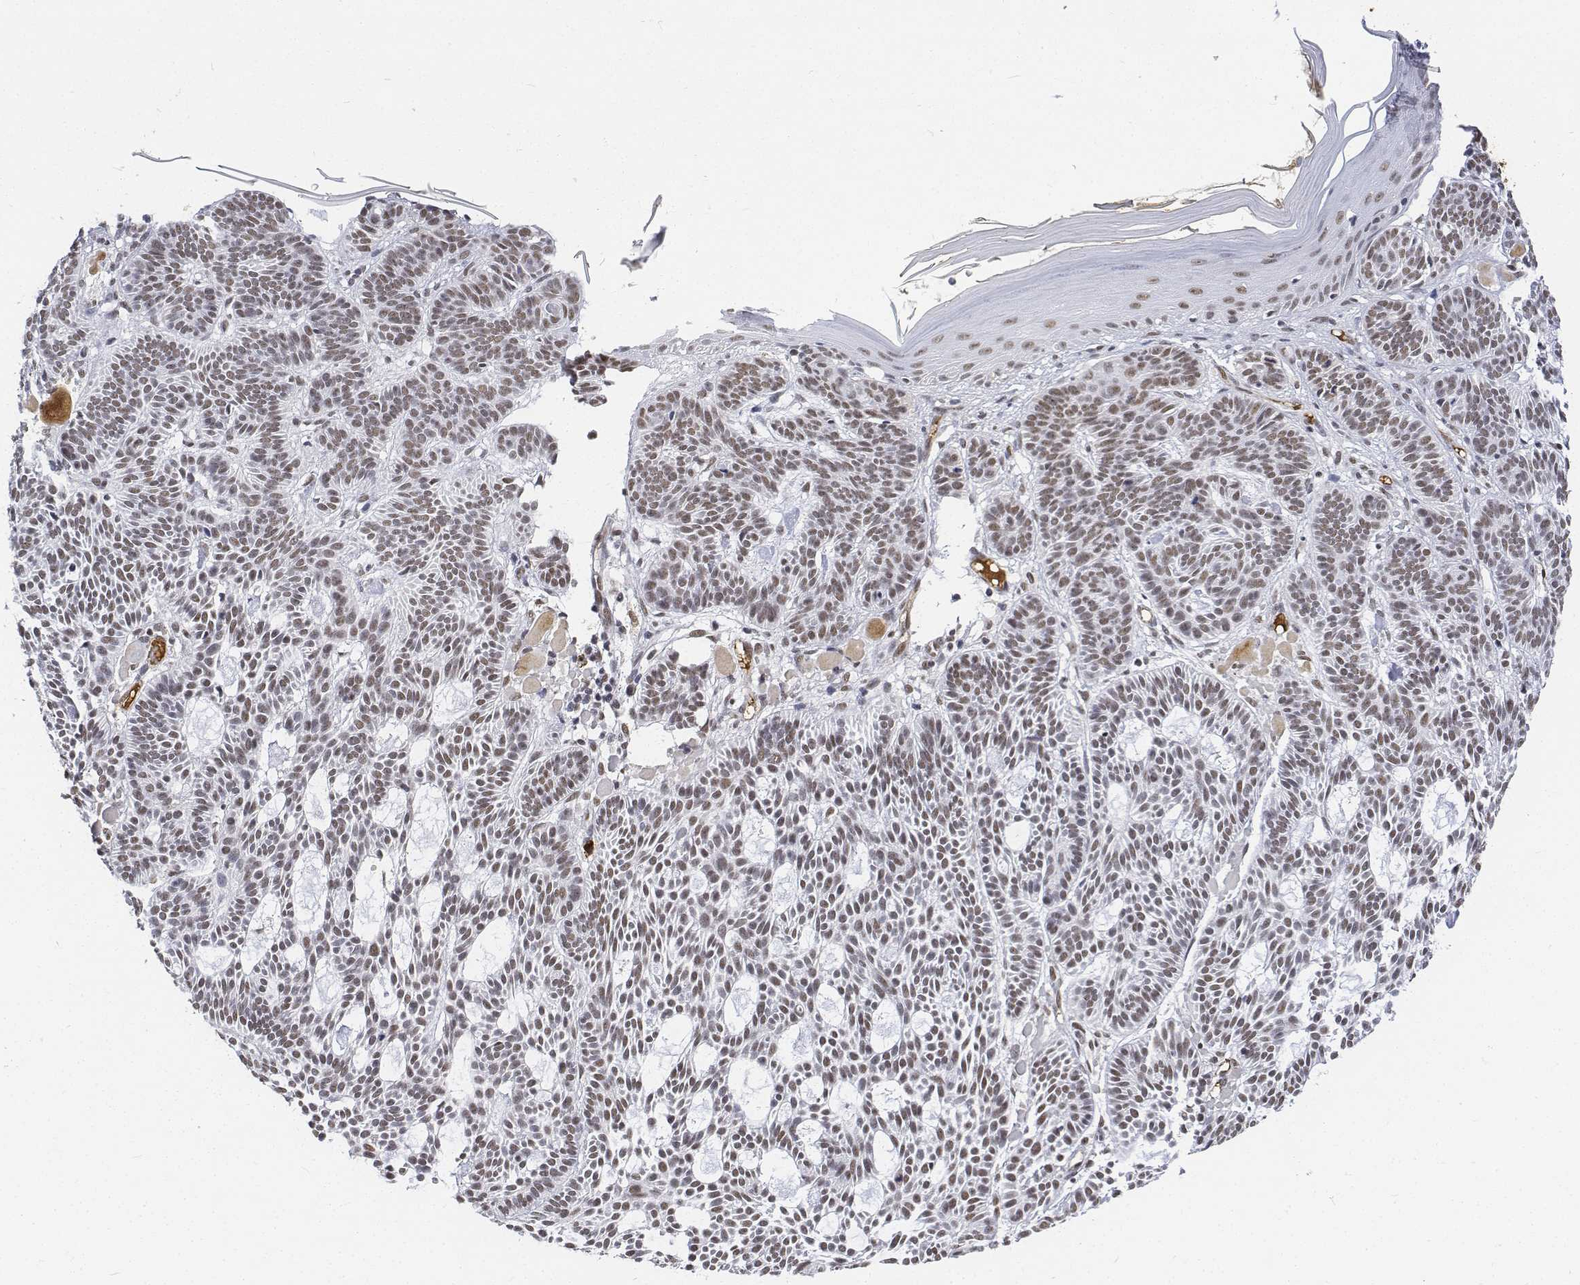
{"staining": {"intensity": "weak", "quantity": ">75%", "location": "nuclear"}, "tissue": "skin cancer", "cell_type": "Tumor cells", "image_type": "cancer", "snomed": [{"axis": "morphology", "description": "Basal cell carcinoma"}, {"axis": "topography", "description": "Skin"}], "caption": "Human skin basal cell carcinoma stained for a protein (brown) reveals weak nuclear positive expression in approximately >75% of tumor cells.", "gene": "ATRX", "patient": {"sex": "male", "age": 85}}